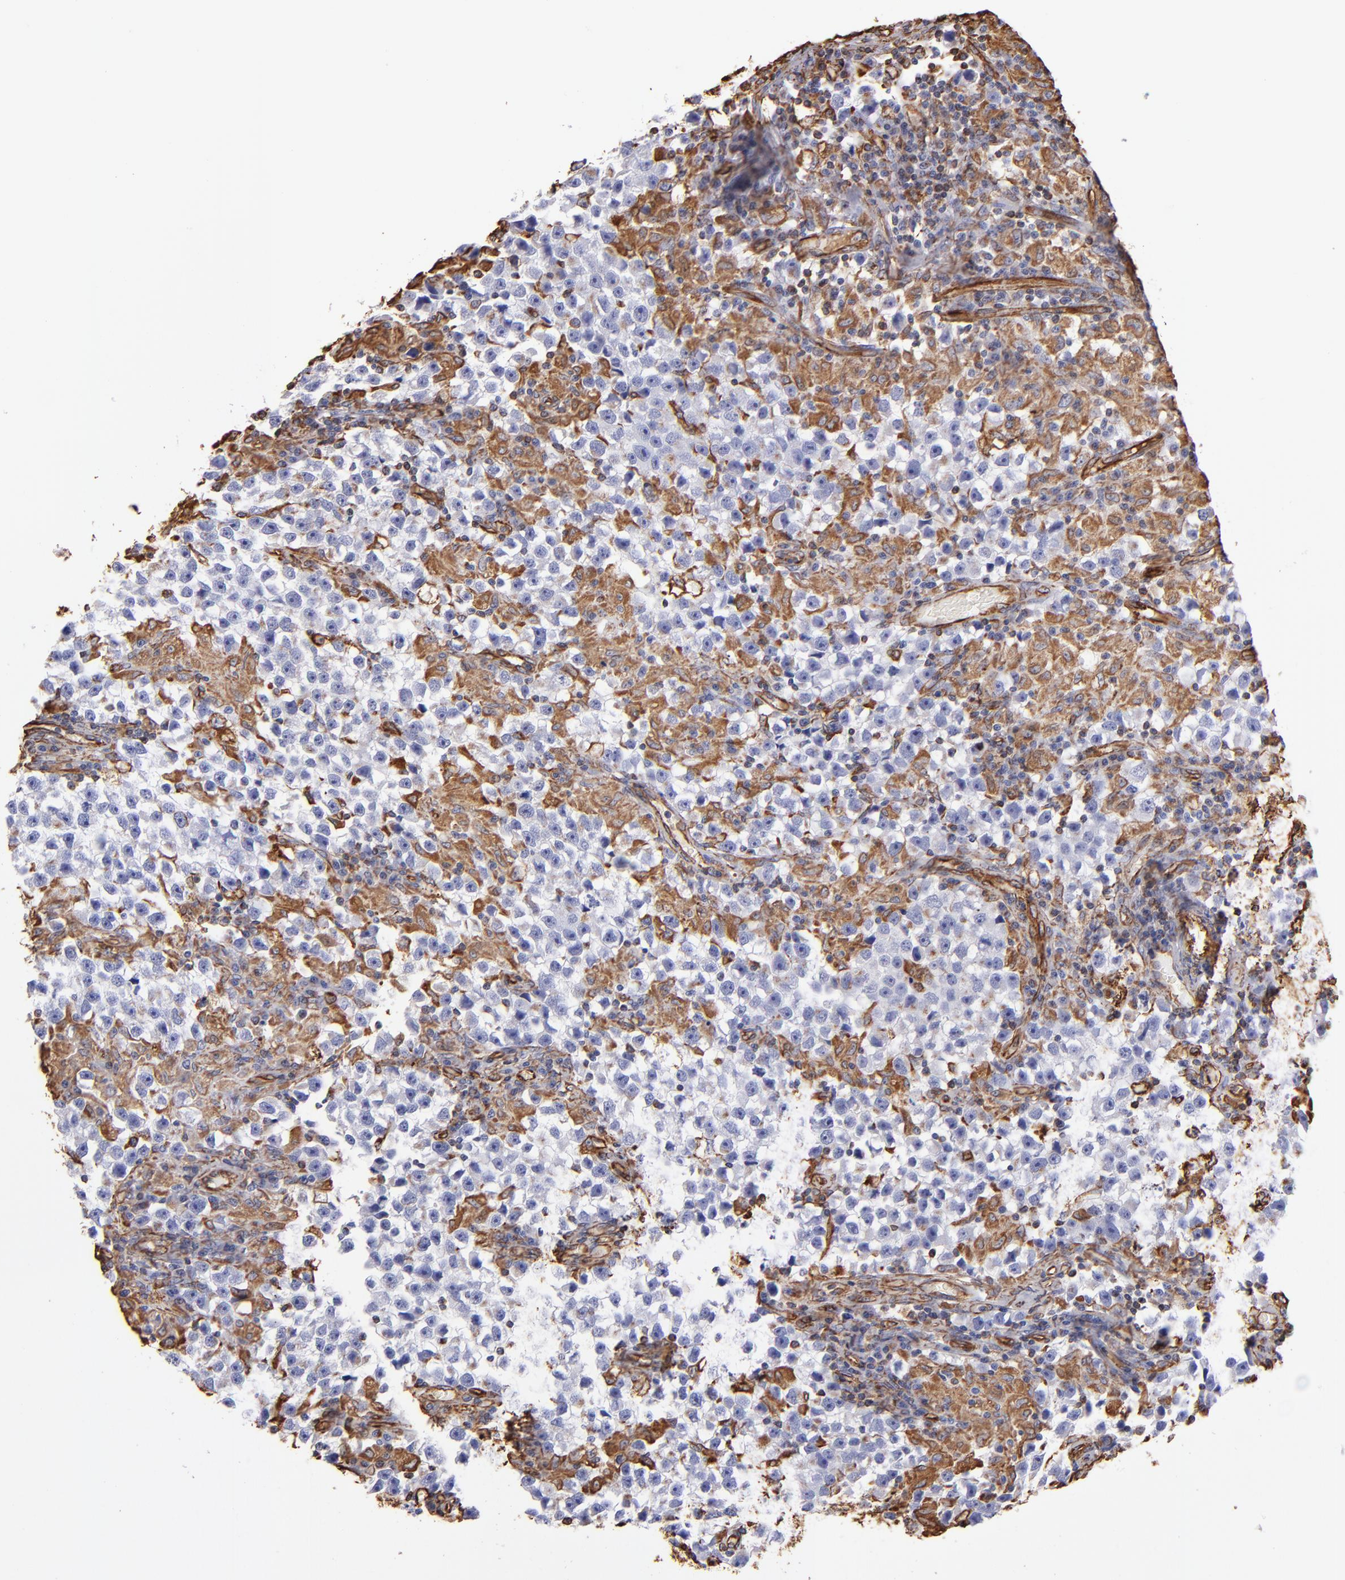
{"staining": {"intensity": "moderate", "quantity": "<25%", "location": "cytoplasmic/membranous"}, "tissue": "testis cancer", "cell_type": "Tumor cells", "image_type": "cancer", "snomed": [{"axis": "morphology", "description": "Seminoma, NOS"}, {"axis": "topography", "description": "Testis"}], "caption": "Protein expression analysis of testis seminoma reveals moderate cytoplasmic/membranous positivity in about <25% of tumor cells. Using DAB (3,3'-diaminobenzidine) (brown) and hematoxylin (blue) stains, captured at high magnification using brightfield microscopy.", "gene": "VIM", "patient": {"sex": "male", "age": 33}}